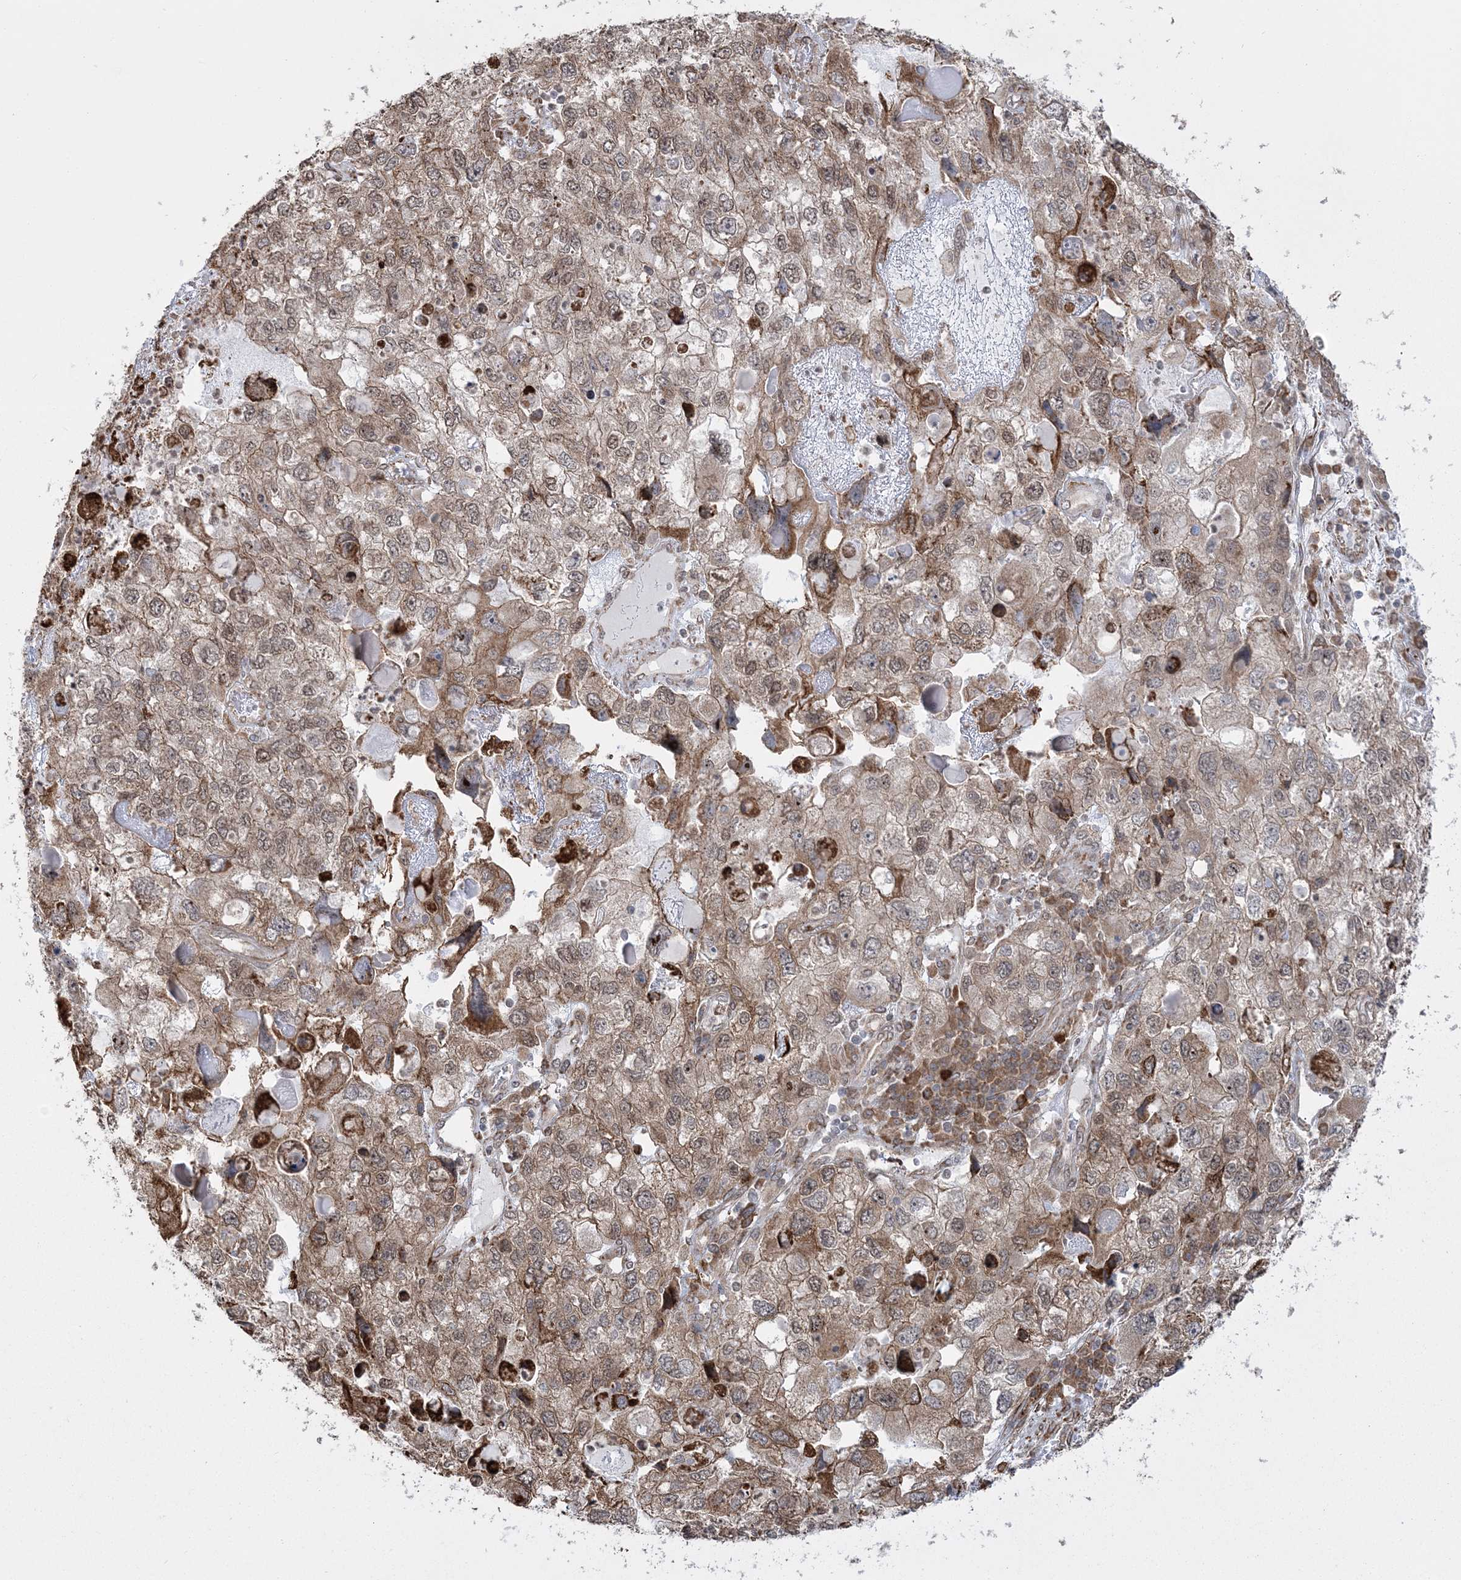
{"staining": {"intensity": "moderate", "quantity": ">75%", "location": "cytoplasmic/membranous"}, "tissue": "endometrial cancer", "cell_type": "Tumor cells", "image_type": "cancer", "snomed": [{"axis": "morphology", "description": "Adenocarcinoma, NOS"}, {"axis": "topography", "description": "Endometrium"}], "caption": "Endometrial cancer (adenocarcinoma) stained for a protein shows moderate cytoplasmic/membranous positivity in tumor cells. (DAB = brown stain, brightfield microscopy at high magnification).", "gene": "EFCAB12", "patient": {"sex": "female", "age": 49}}